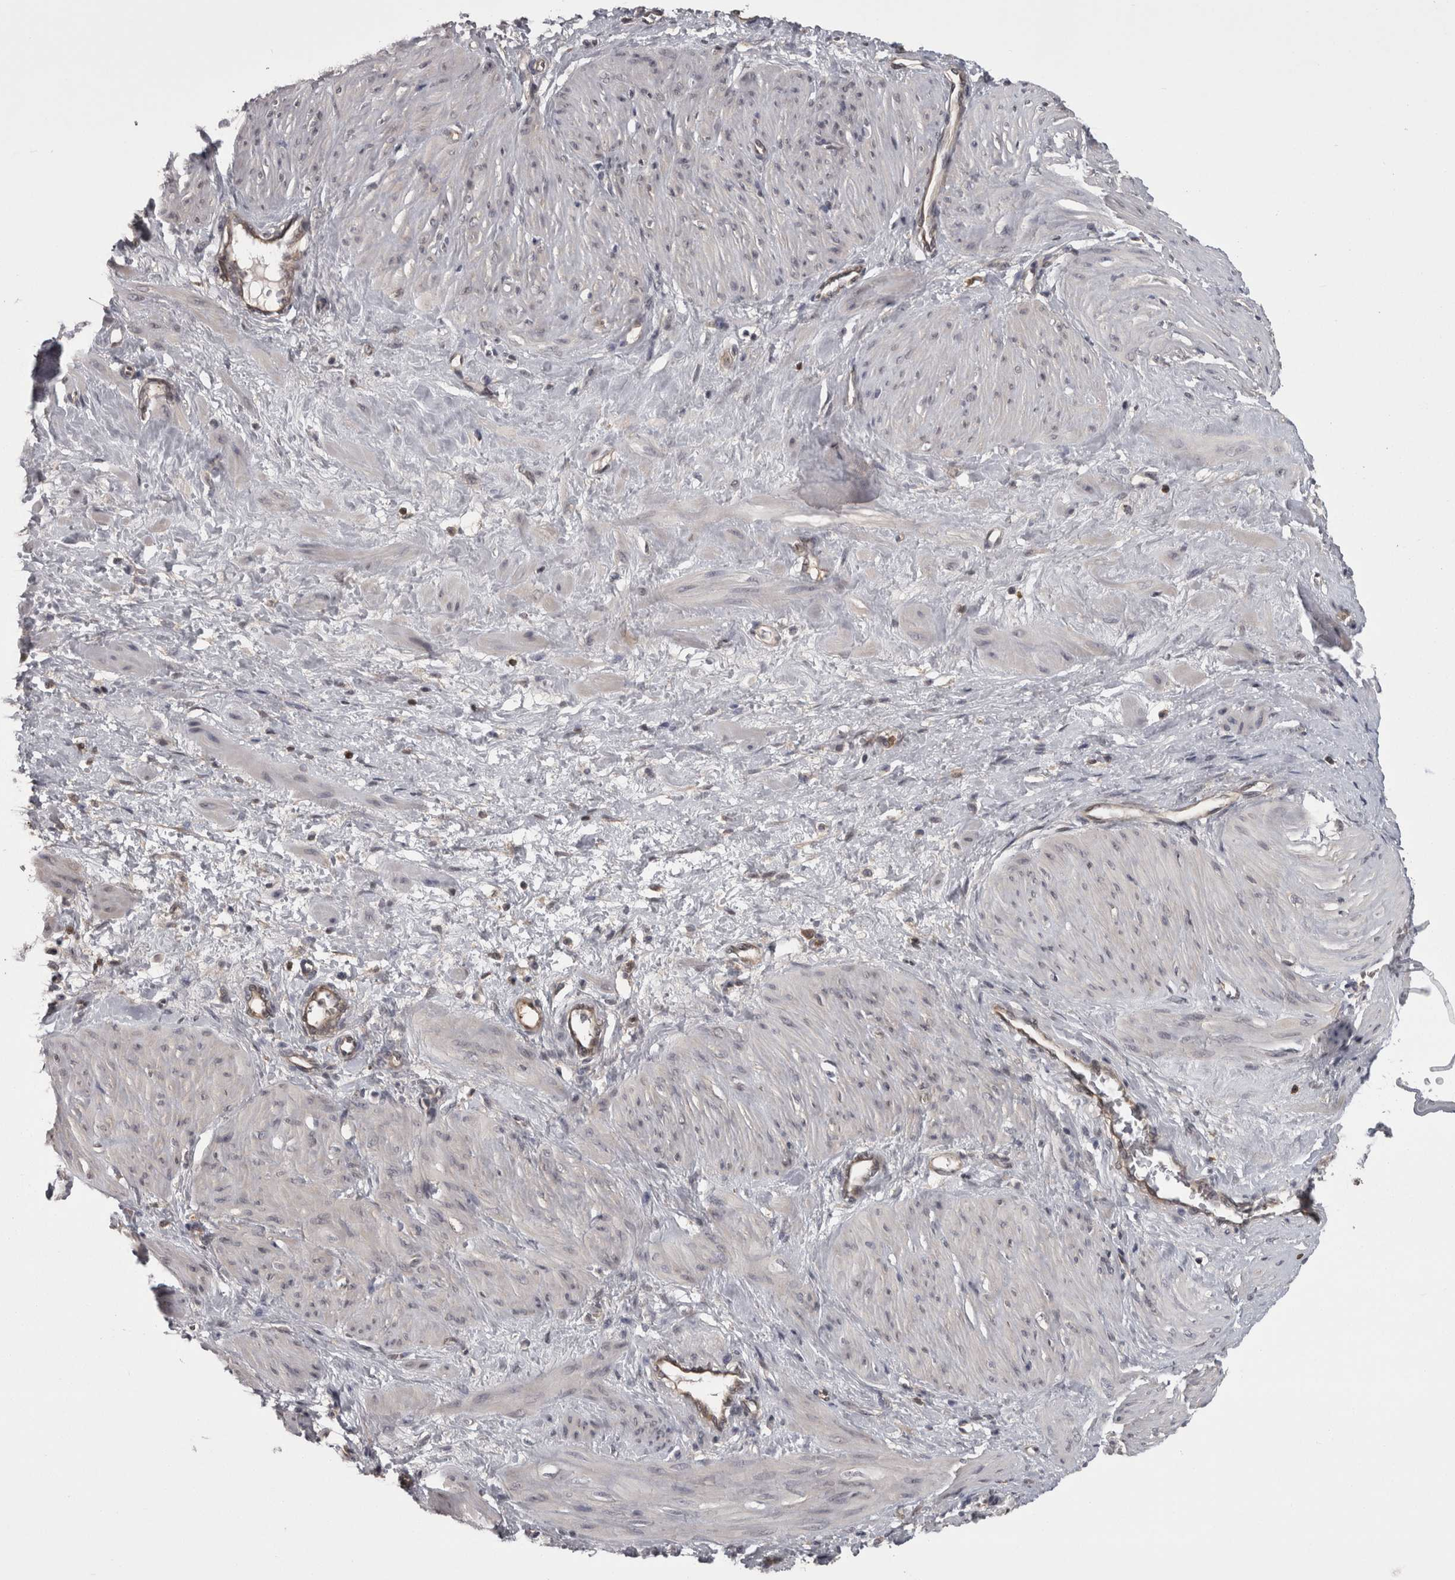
{"staining": {"intensity": "negative", "quantity": "none", "location": "none"}, "tissue": "smooth muscle", "cell_type": "Smooth muscle cells", "image_type": "normal", "snomed": [{"axis": "morphology", "description": "Normal tissue, NOS"}, {"axis": "topography", "description": "Endometrium"}], "caption": "Immunohistochemistry (IHC) of benign human smooth muscle demonstrates no positivity in smooth muscle cells. (Brightfield microscopy of DAB immunohistochemistry at high magnification).", "gene": "APRT", "patient": {"sex": "female", "age": 33}}